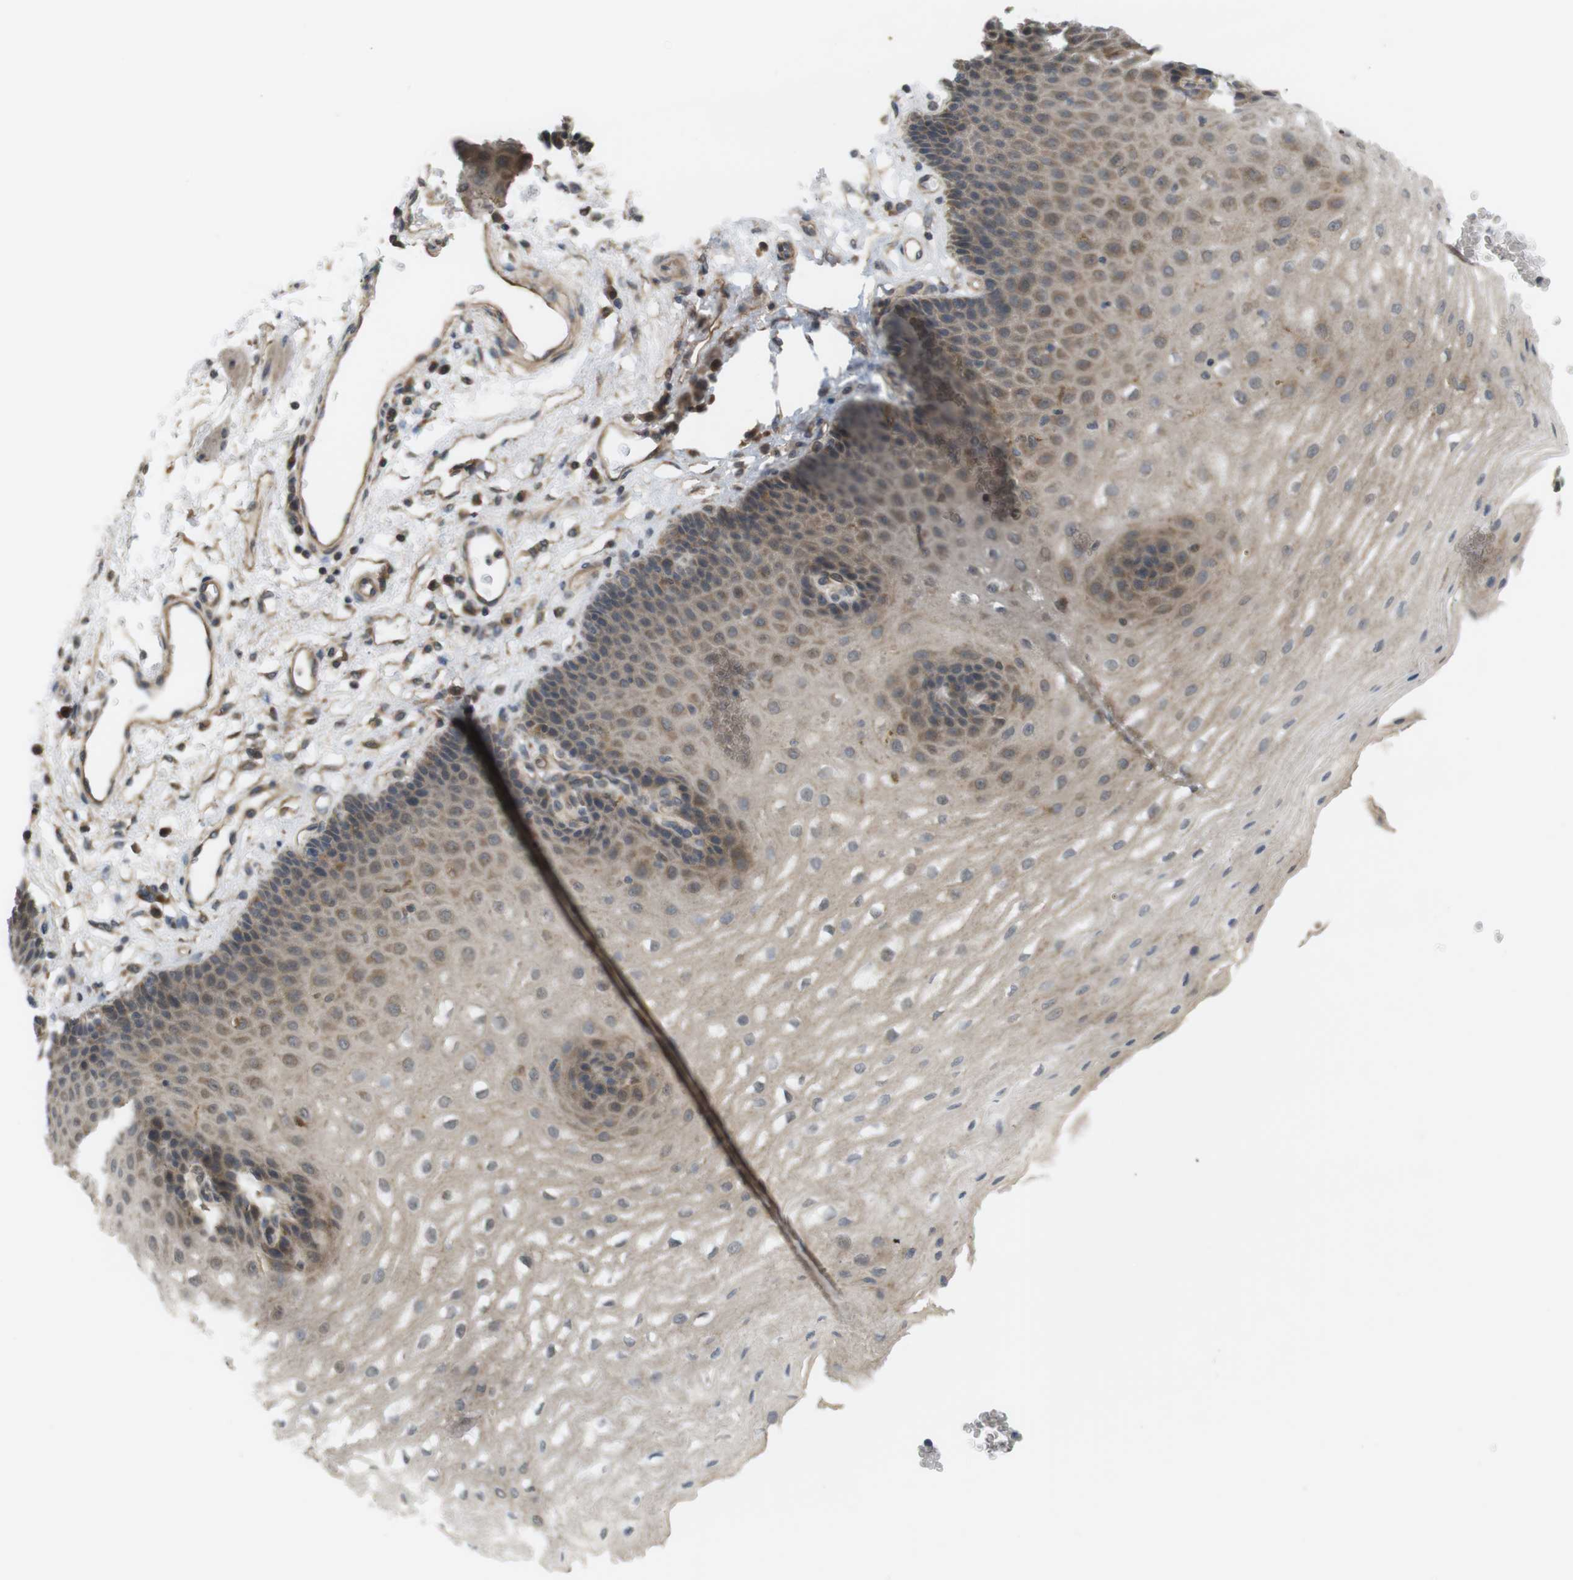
{"staining": {"intensity": "moderate", "quantity": ">75%", "location": "cytoplasmic/membranous"}, "tissue": "esophagus", "cell_type": "Squamous epithelial cells", "image_type": "normal", "snomed": [{"axis": "morphology", "description": "Normal tissue, NOS"}, {"axis": "topography", "description": "Esophagus"}], "caption": "The immunohistochemical stain shows moderate cytoplasmic/membranous positivity in squamous epithelial cells of normal esophagus.", "gene": "RNF130", "patient": {"sex": "male", "age": 54}}